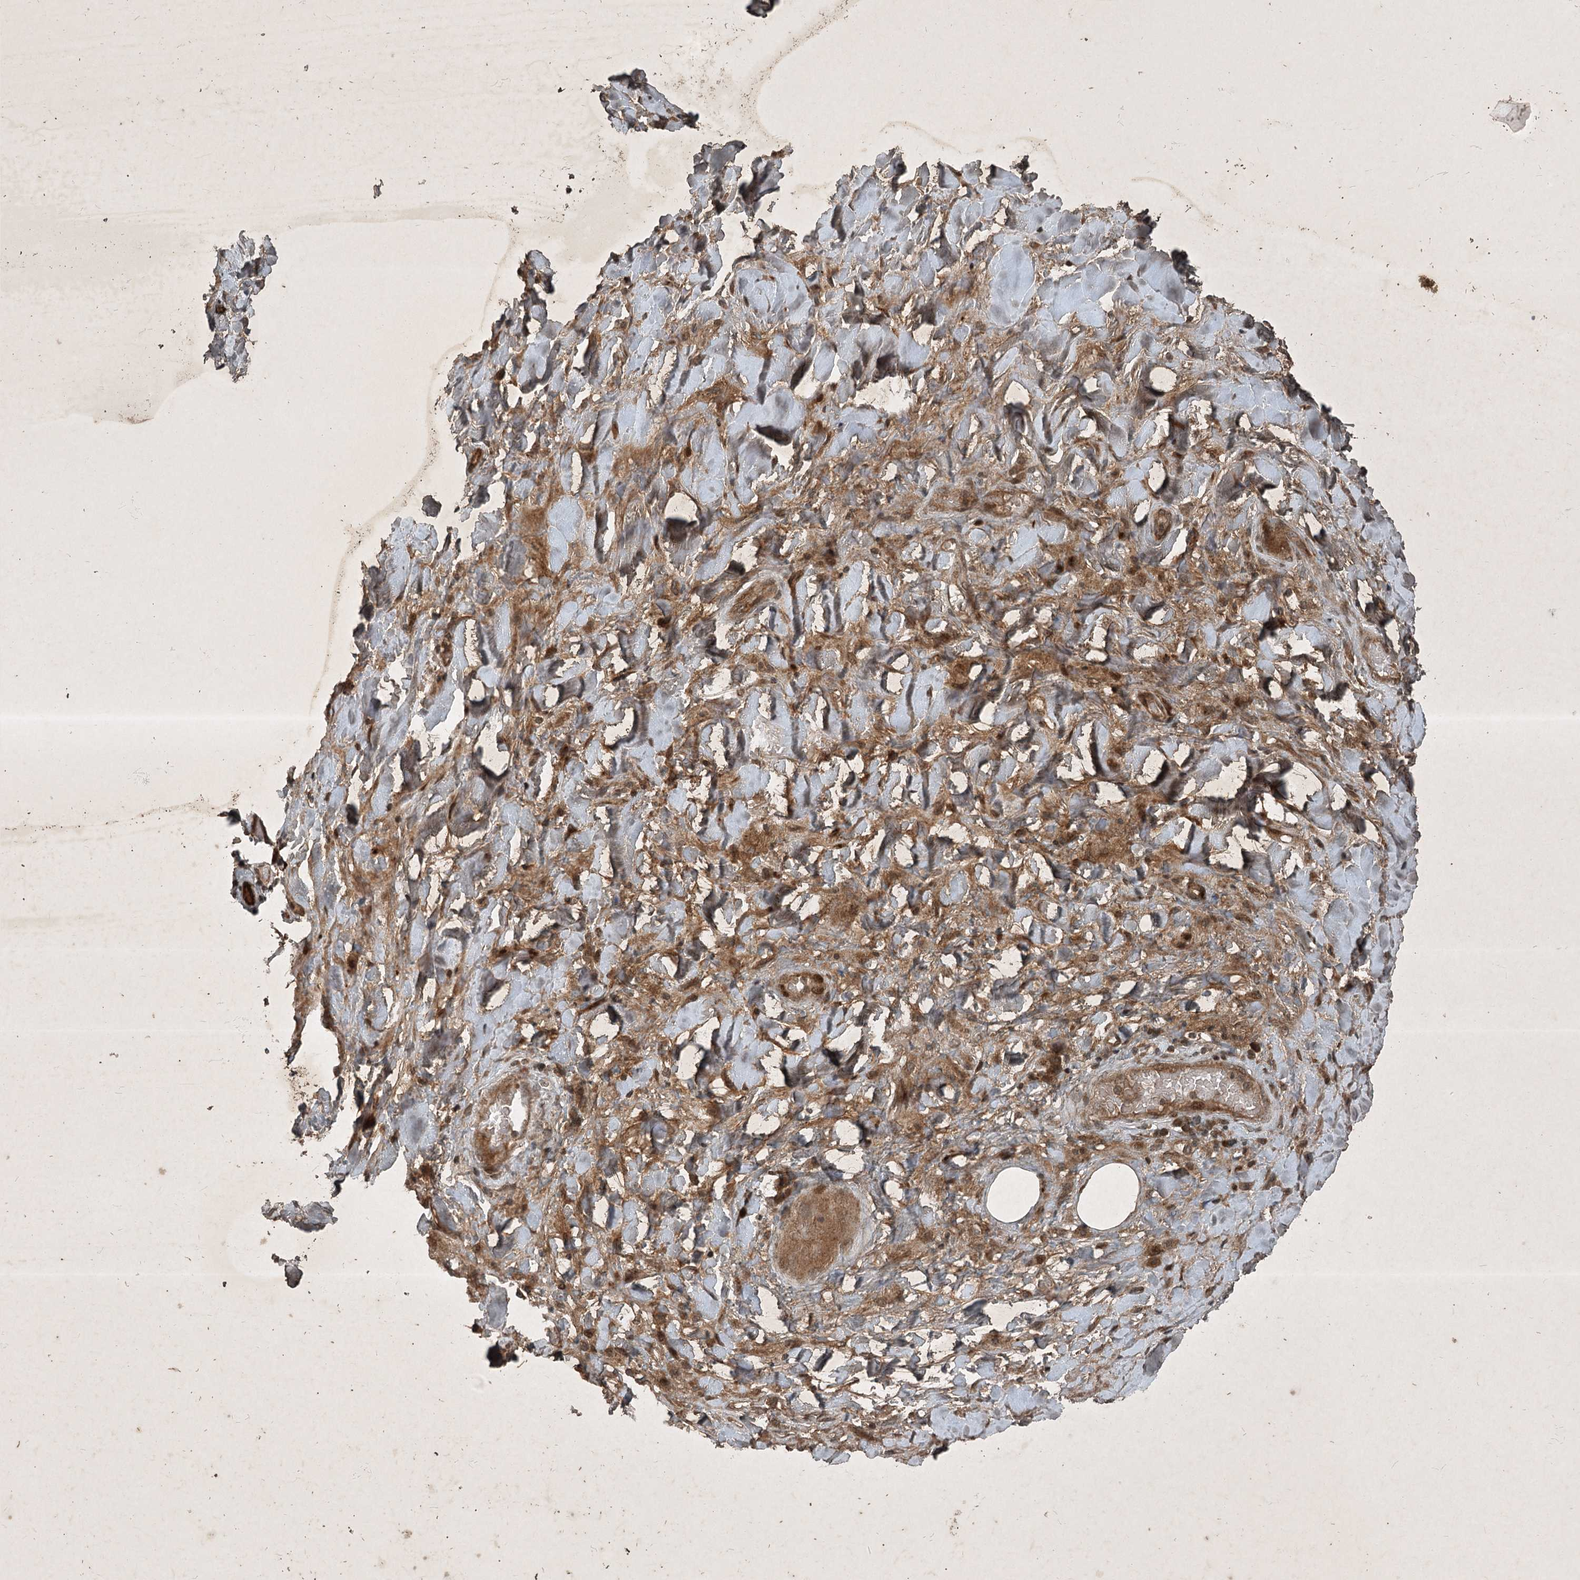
{"staining": {"intensity": "weak", "quantity": ">75%", "location": "cytoplasmic/membranous"}, "tissue": "adipose tissue", "cell_type": "Adipocytes", "image_type": "normal", "snomed": [{"axis": "morphology", "description": "Normal tissue, NOS"}, {"axis": "morphology", "description": "Squamous cell carcinoma, NOS"}, {"axis": "topography", "description": "Lymph node"}, {"axis": "topography", "description": "Bronchus"}, {"axis": "topography", "description": "Lung"}], "caption": "Immunohistochemical staining of benign human adipose tissue exhibits >75% levels of weak cytoplasmic/membranous protein staining in approximately >75% of adipocytes. The staining was performed using DAB (3,3'-diaminobenzidine), with brown indicating positive protein expression. Nuclei are stained blue with hematoxylin.", "gene": "UNC93A", "patient": {"sex": "male", "age": 66}}